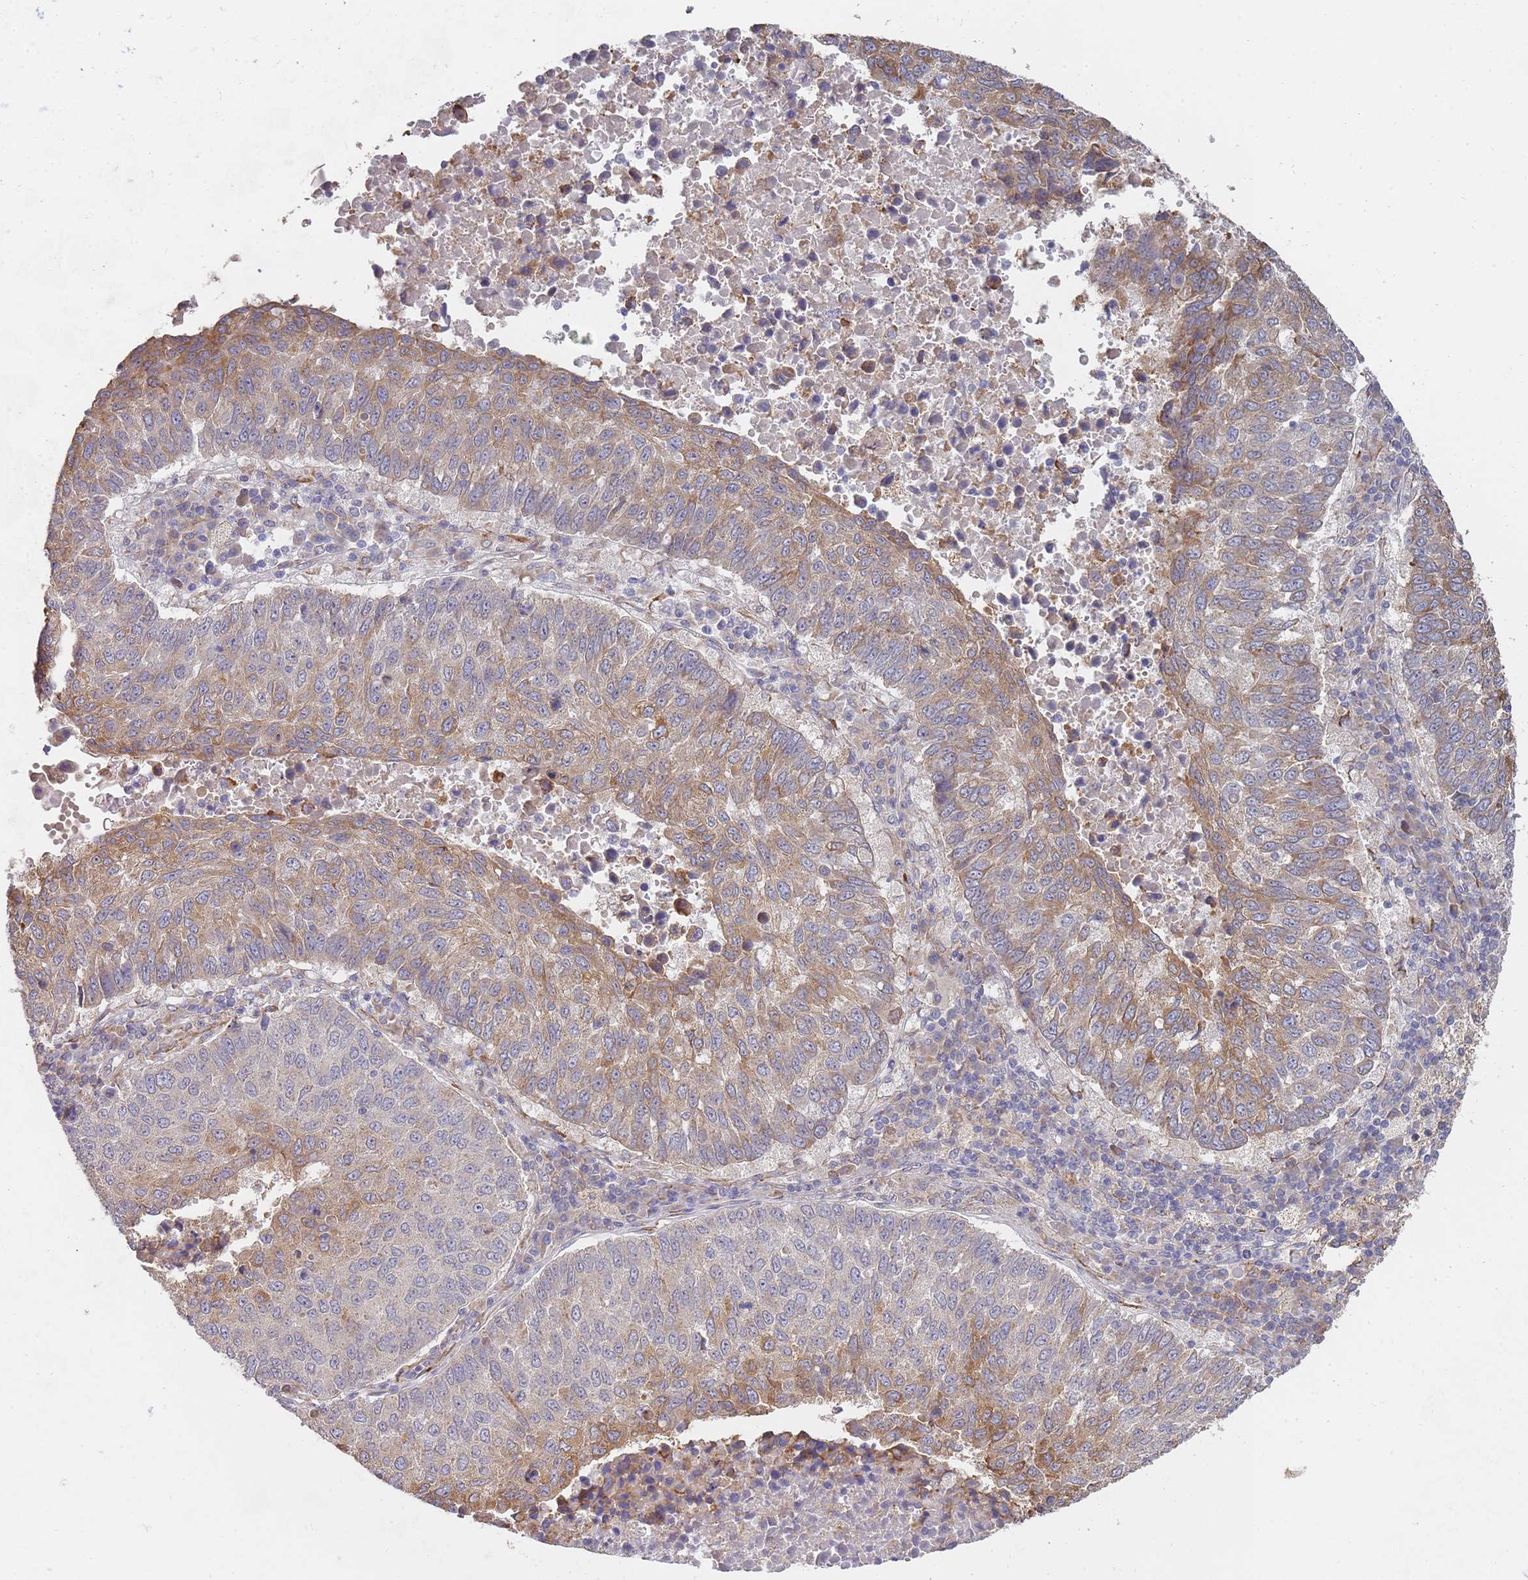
{"staining": {"intensity": "moderate", "quantity": "<25%", "location": "cytoplasmic/membranous"}, "tissue": "lung cancer", "cell_type": "Tumor cells", "image_type": "cancer", "snomed": [{"axis": "morphology", "description": "Squamous cell carcinoma, NOS"}, {"axis": "topography", "description": "Lung"}], "caption": "Immunohistochemistry (IHC) staining of lung cancer, which shows low levels of moderate cytoplasmic/membranous expression in approximately <25% of tumor cells indicating moderate cytoplasmic/membranous protein staining. The staining was performed using DAB (3,3'-diaminobenzidine) (brown) for protein detection and nuclei were counterstained in hematoxylin (blue).", "gene": "VRK2", "patient": {"sex": "male", "age": 73}}